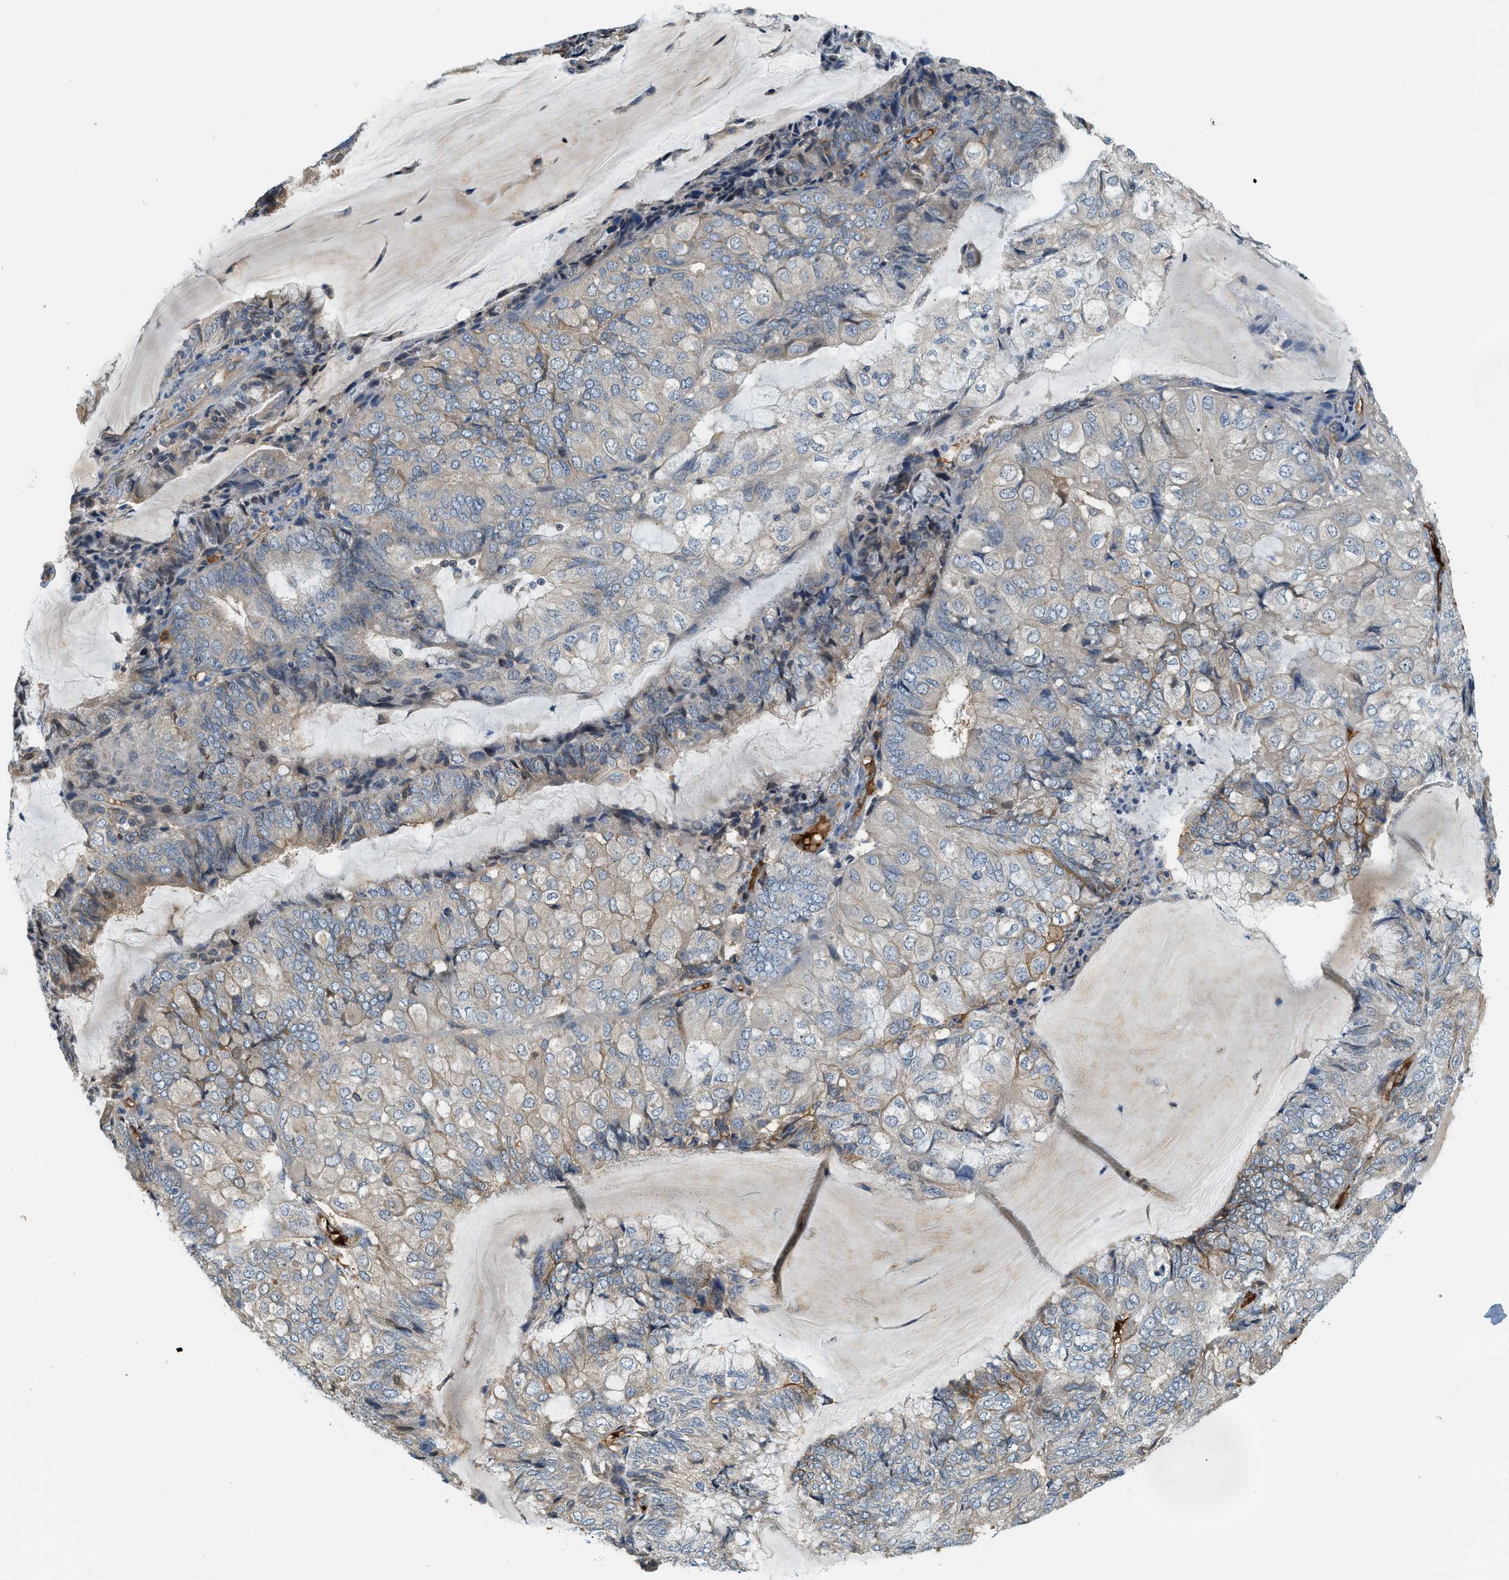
{"staining": {"intensity": "weak", "quantity": "<25%", "location": "cytoplasmic/membranous"}, "tissue": "endometrial cancer", "cell_type": "Tumor cells", "image_type": "cancer", "snomed": [{"axis": "morphology", "description": "Adenocarcinoma, NOS"}, {"axis": "topography", "description": "Endometrium"}], "caption": "Tumor cells are negative for brown protein staining in adenocarcinoma (endometrial). The staining was performed using DAB to visualize the protein expression in brown, while the nuclei were stained in blue with hematoxylin (Magnification: 20x).", "gene": "CYTH2", "patient": {"sex": "female", "age": 81}}